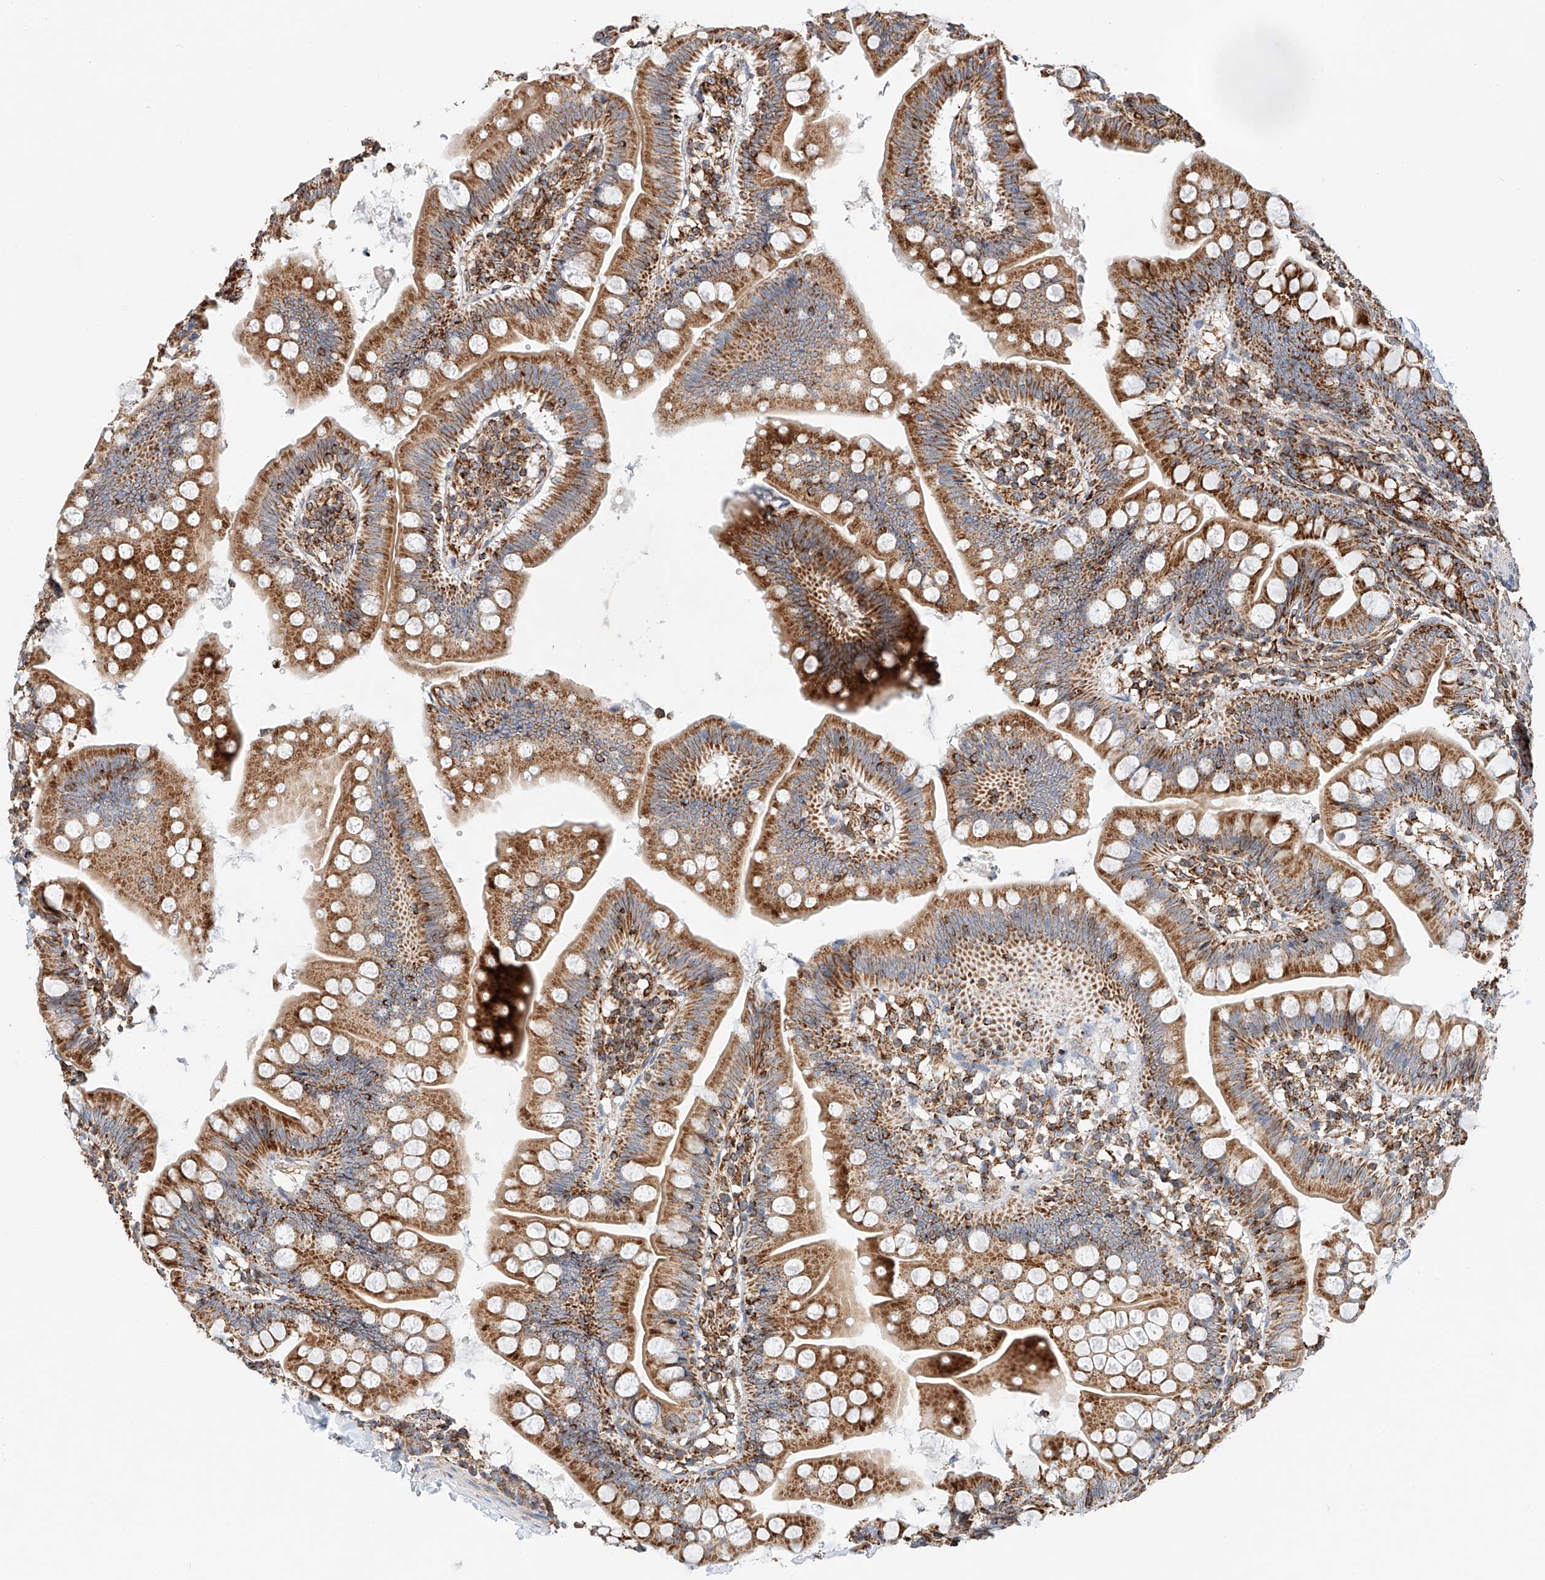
{"staining": {"intensity": "strong", "quantity": ">75%", "location": "cytoplasmic/membranous"}, "tissue": "small intestine", "cell_type": "Glandular cells", "image_type": "normal", "snomed": [{"axis": "morphology", "description": "Normal tissue, NOS"}, {"axis": "topography", "description": "Small intestine"}], "caption": "IHC (DAB) staining of benign human small intestine shows strong cytoplasmic/membranous protein expression in approximately >75% of glandular cells.", "gene": "NDUFV3", "patient": {"sex": "male", "age": 7}}